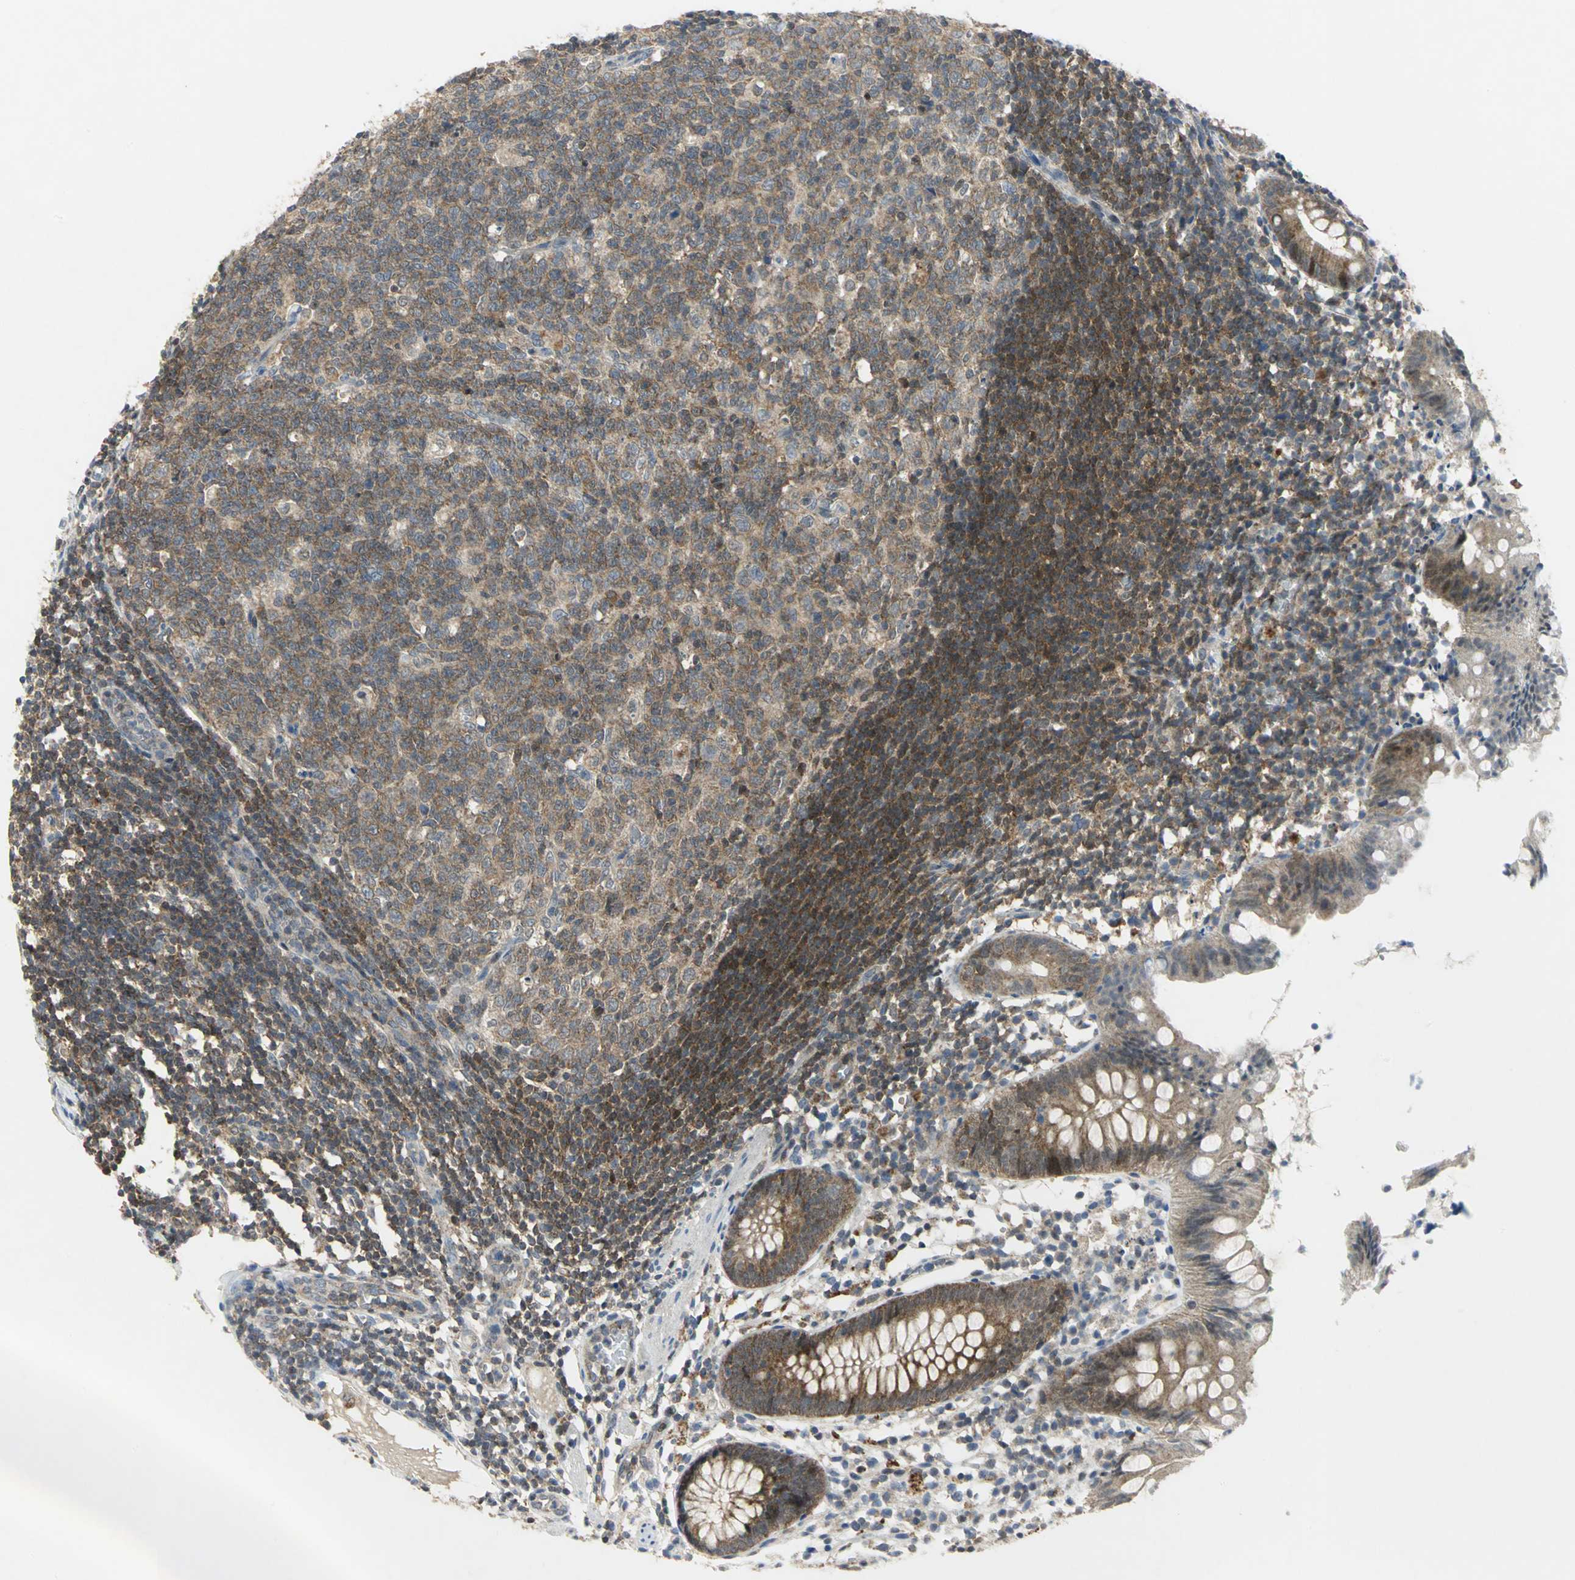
{"staining": {"intensity": "moderate", "quantity": ">75%", "location": "cytoplasmic/membranous"}, "tissue": "appendix", "cell_type": "Glandular cells", "image_type": "normal", "snomed": [{"axis": "morphology", "description": "Normal tissue, NOS"}, {"axis": "topography", "description": "Appendix"}], "caption": "About >75% of glandular cells in unremarkable human appendix demonstrate moderate cytoplasmic/membranous protein staining as visualized by brown immunohistochemical staining.", "gene": "PPIA", "patient": {"sex": "male", "age": 38}}